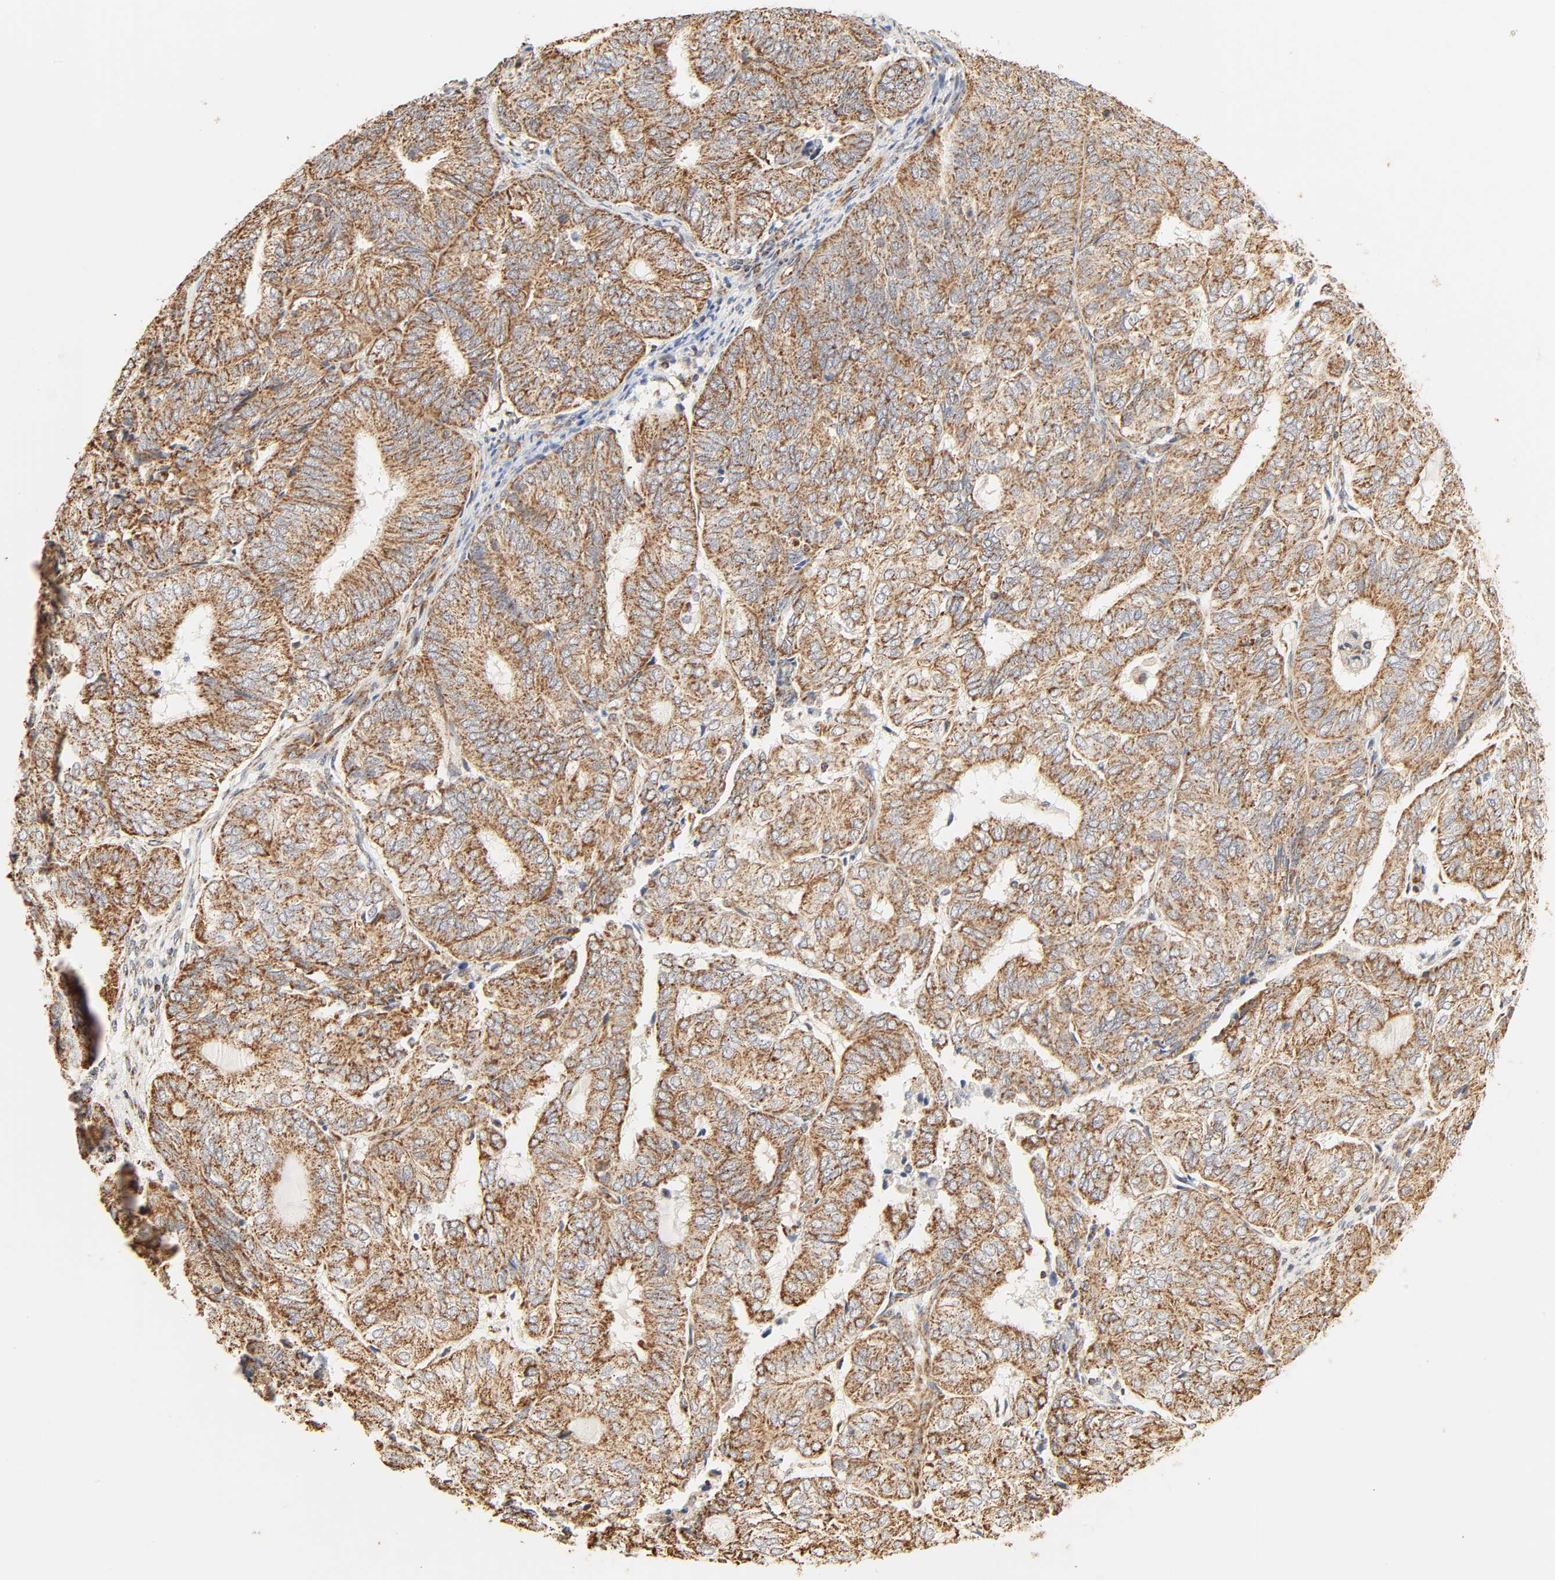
{"staining": {"intensity": "strong", "quantity": ">75%", "location": "cytoplasmic/membranous"}, "tissue": "endometrial cancer", "cell_type": "Tumor cells", "image_type": "cancer", "snomed": [{"axis": "morphology", "description": "Adenocarcinoma, NOS"}, {"axis": "topography", "description": "Uterus"}], "caption": "An immunohistochemistry micrograph of tumor tissue is shown. Protein staining in brown shows strong cytoplasmic/membranous positivity in adenocarcinoma (endometrial) within tumor cells.", "gene": "ZMAT5", "patient": {"sex": "female", "age": 60}}